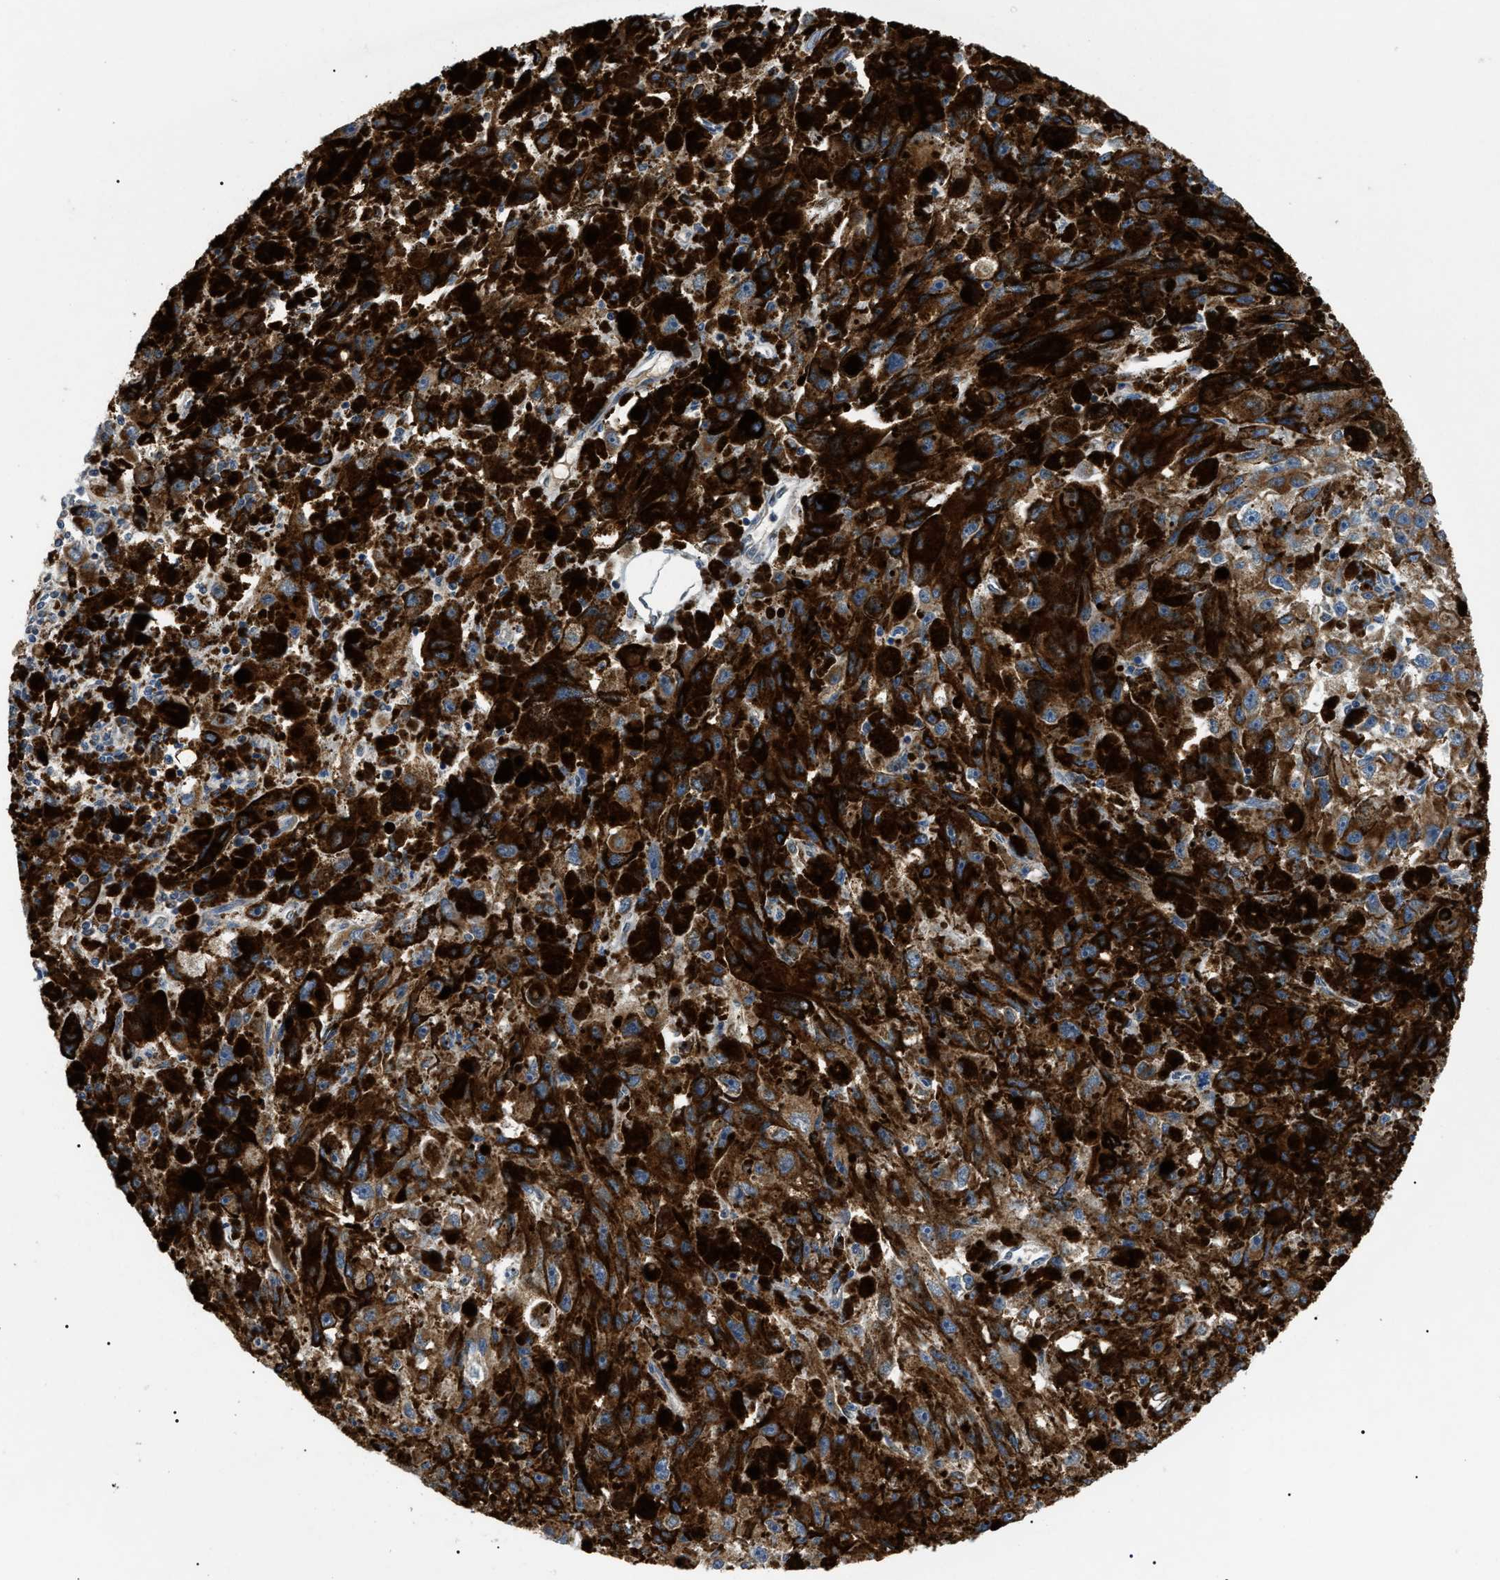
{"staining": {"intensity": "strong", "quantity": ">75%", "location": "cytoplasmic/membranous"}, "tissue": "melanoma", "cell_type": "Tumor cells", "image_type": "cancer", "snomed": [{"axis": "morphology", "description": "Malignant melanoma, NOS"}, {"axis": "topography", "description": "Skin"}], "caption": "Strong cytoplasmic/membranous staining for a protein is appreciated in about >75% of tumor cells of malignant melanoma using immunohistochemistry.", "gene": "TOMM6", "patient": {"sex": "female", "age": 104}}